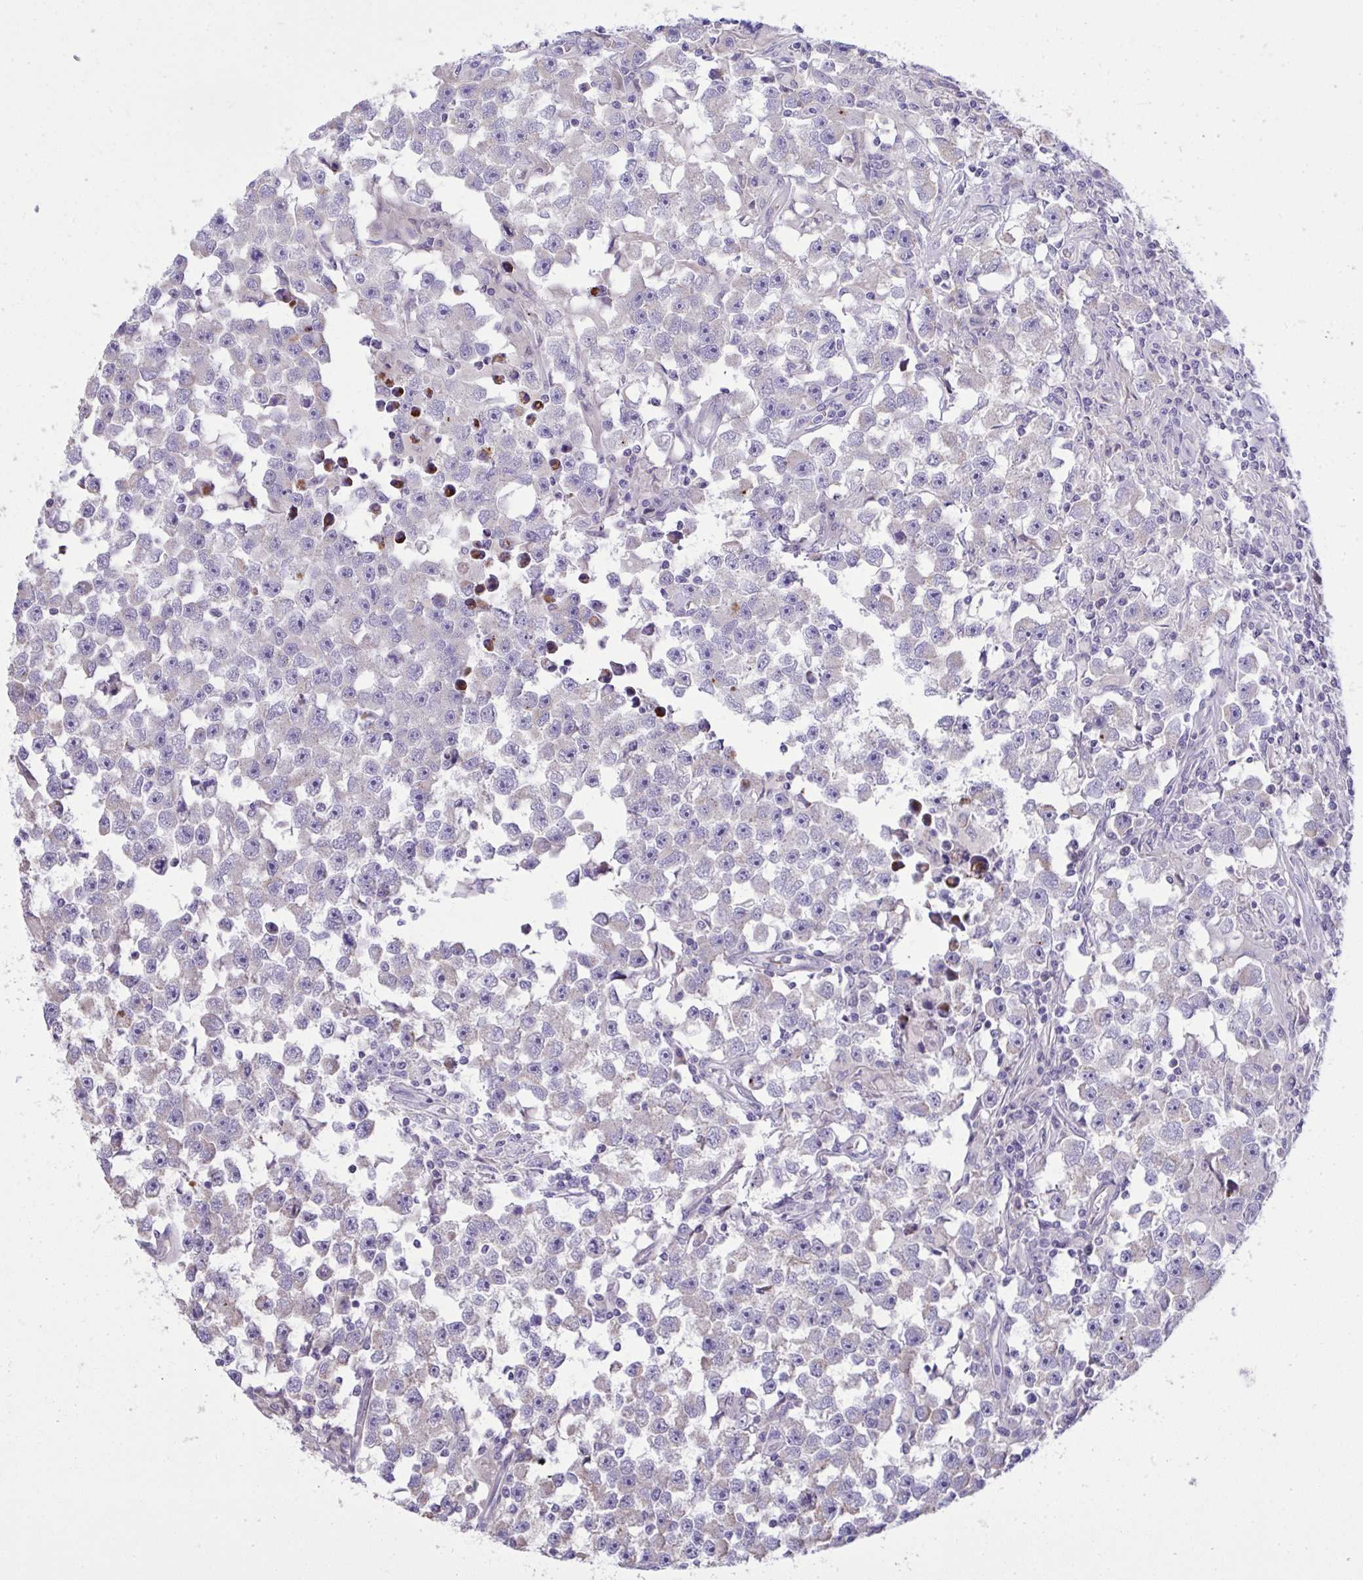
{"staining": {"intensity": "negative", "quantity": "none", "location": "none"}, "tissue": "testis cancer", "cell_type": "Tumor cells", "image_type": "cancer", "snomed": [{"axis": "morphology", "description": "Seminoma, NOS"}, {"axis": "topography", "description": "Testis"}], "caption": "The micrograph displays no staining of tumor cells in testis cancer (seminoma). (DAB immunohistochemistry (IHC) visualized using brightfield microscopy, high magnification).", "gene": "WDR97", "patient": {"sex": "male", "age": 33}}